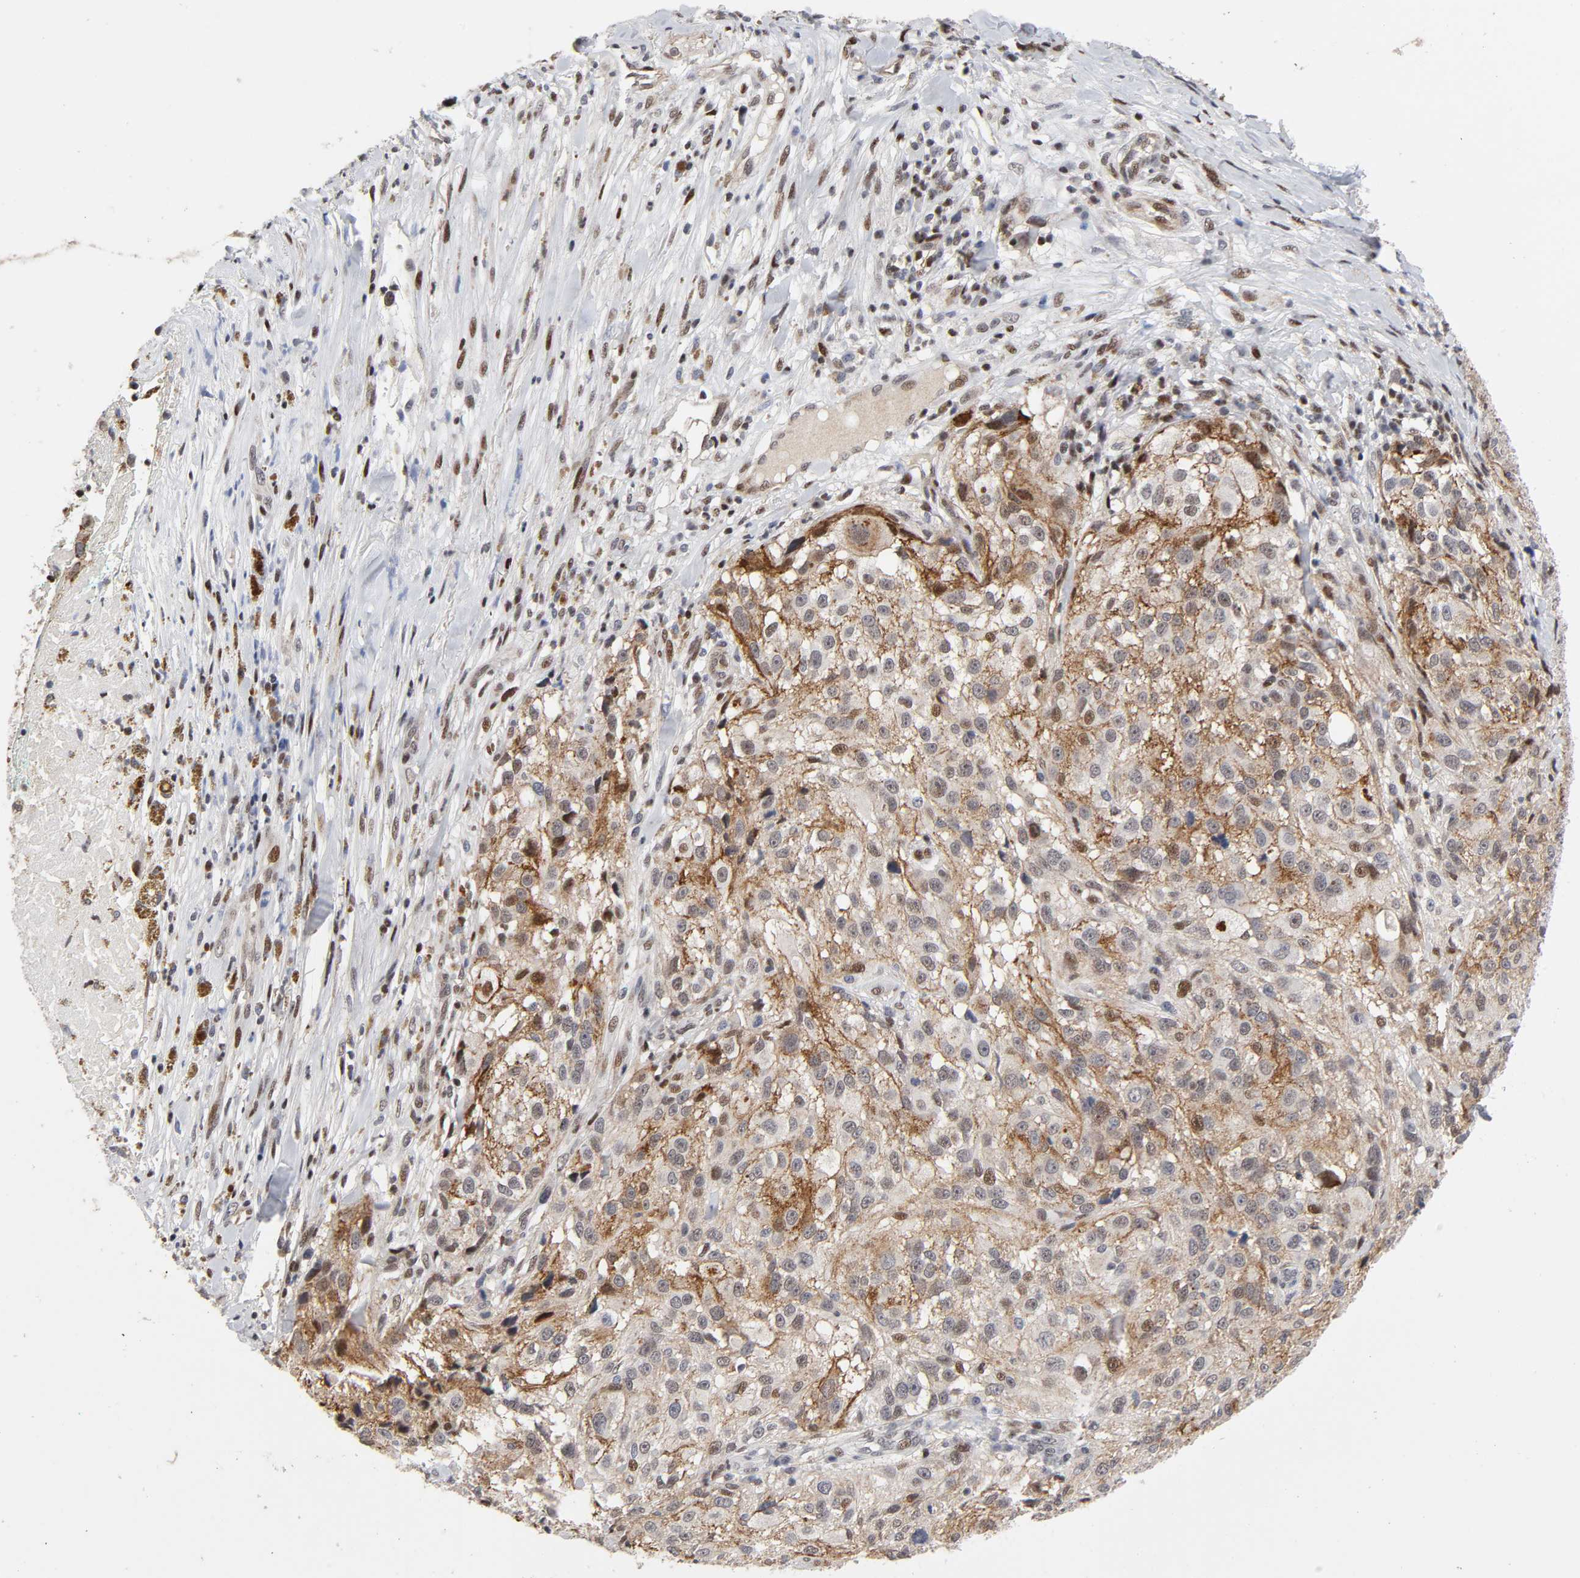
{"staining": {"intensity": "moderate", "quantity": "25%-75%", "location": "cytoplasmic/membranous,nuclear"}, "tissue": "melanoma", "cell_type": "Tumor cells", "image_type": "cancer", "snomed": [{"axis": "morphology", "description": "Necrosis, NOS"}, {"axis": "morphology", "description": "Malignant melanoma, NOS"}, {"axis": "topography", "description": "Skin"}], "caption": "The photomicrograph demonstrates immunohistochemical staining of melanoma. There is moderate cytoplasmic/membranous and nuclear staining is appreciated in about 25%-75% of tumor cells.", "gene": "STK38", "patient": {"sex": "female", "age": 87}}